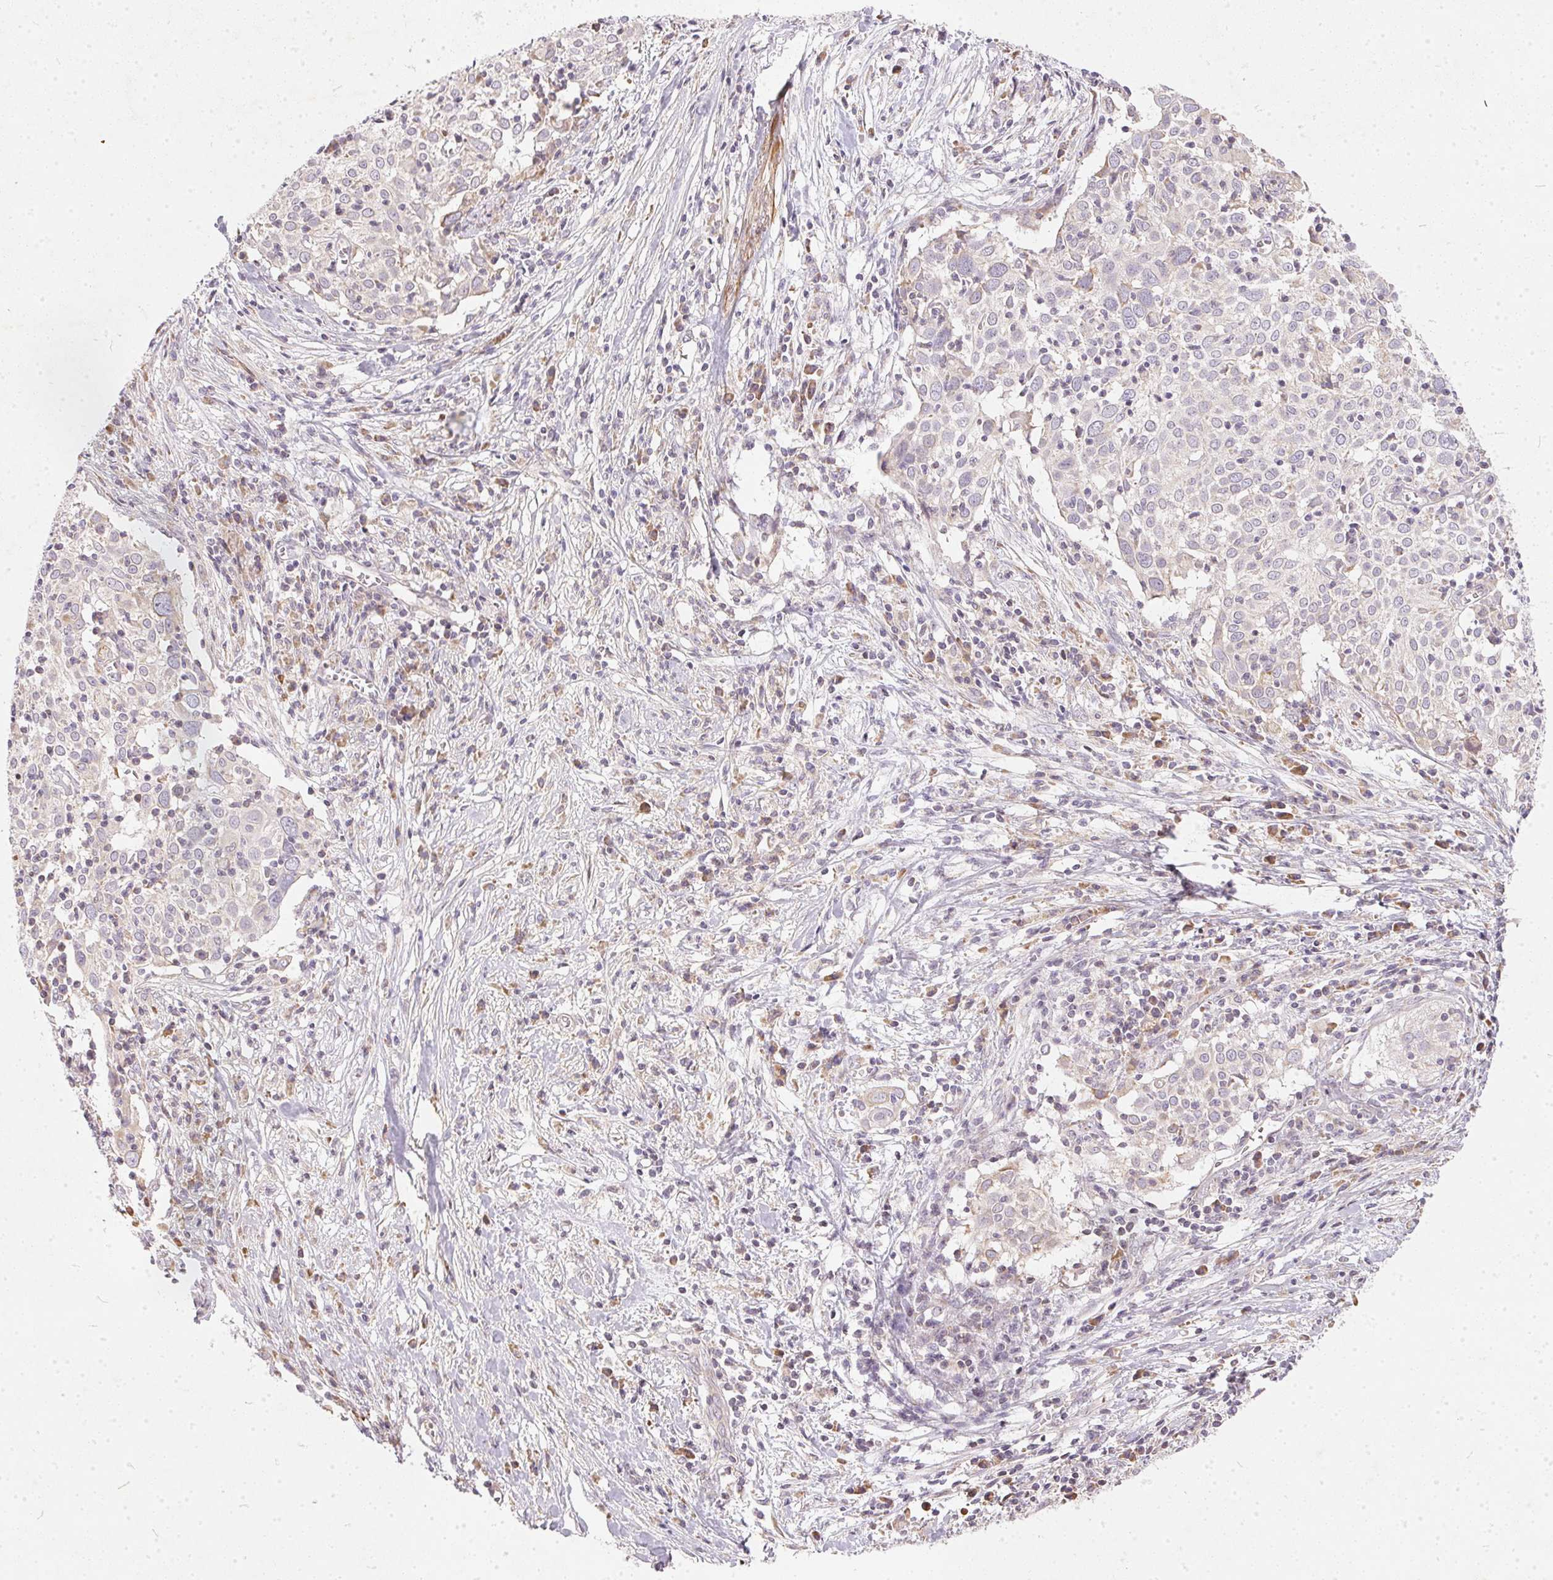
{"staining": {"intensity": "negative", "quantity": "none", "location": "none"}, "tissue": "cervical cancer", "cell_type": "Tumor cells", "image_type": "cancer", "snomed": [{"axis": "morphology", "description": "Squamous cell carcinoma, NOS"}, {"axis": "topography", "description": "Cervix"}], "caption": "IHC of human cervical cancer shows no positivity in tumor cells. (Immunohistochemistry (ihc), brightfield microscopy, high magnification).", "gene": "VWA5B2", "patient": {"sex": "female", "age": 39}}